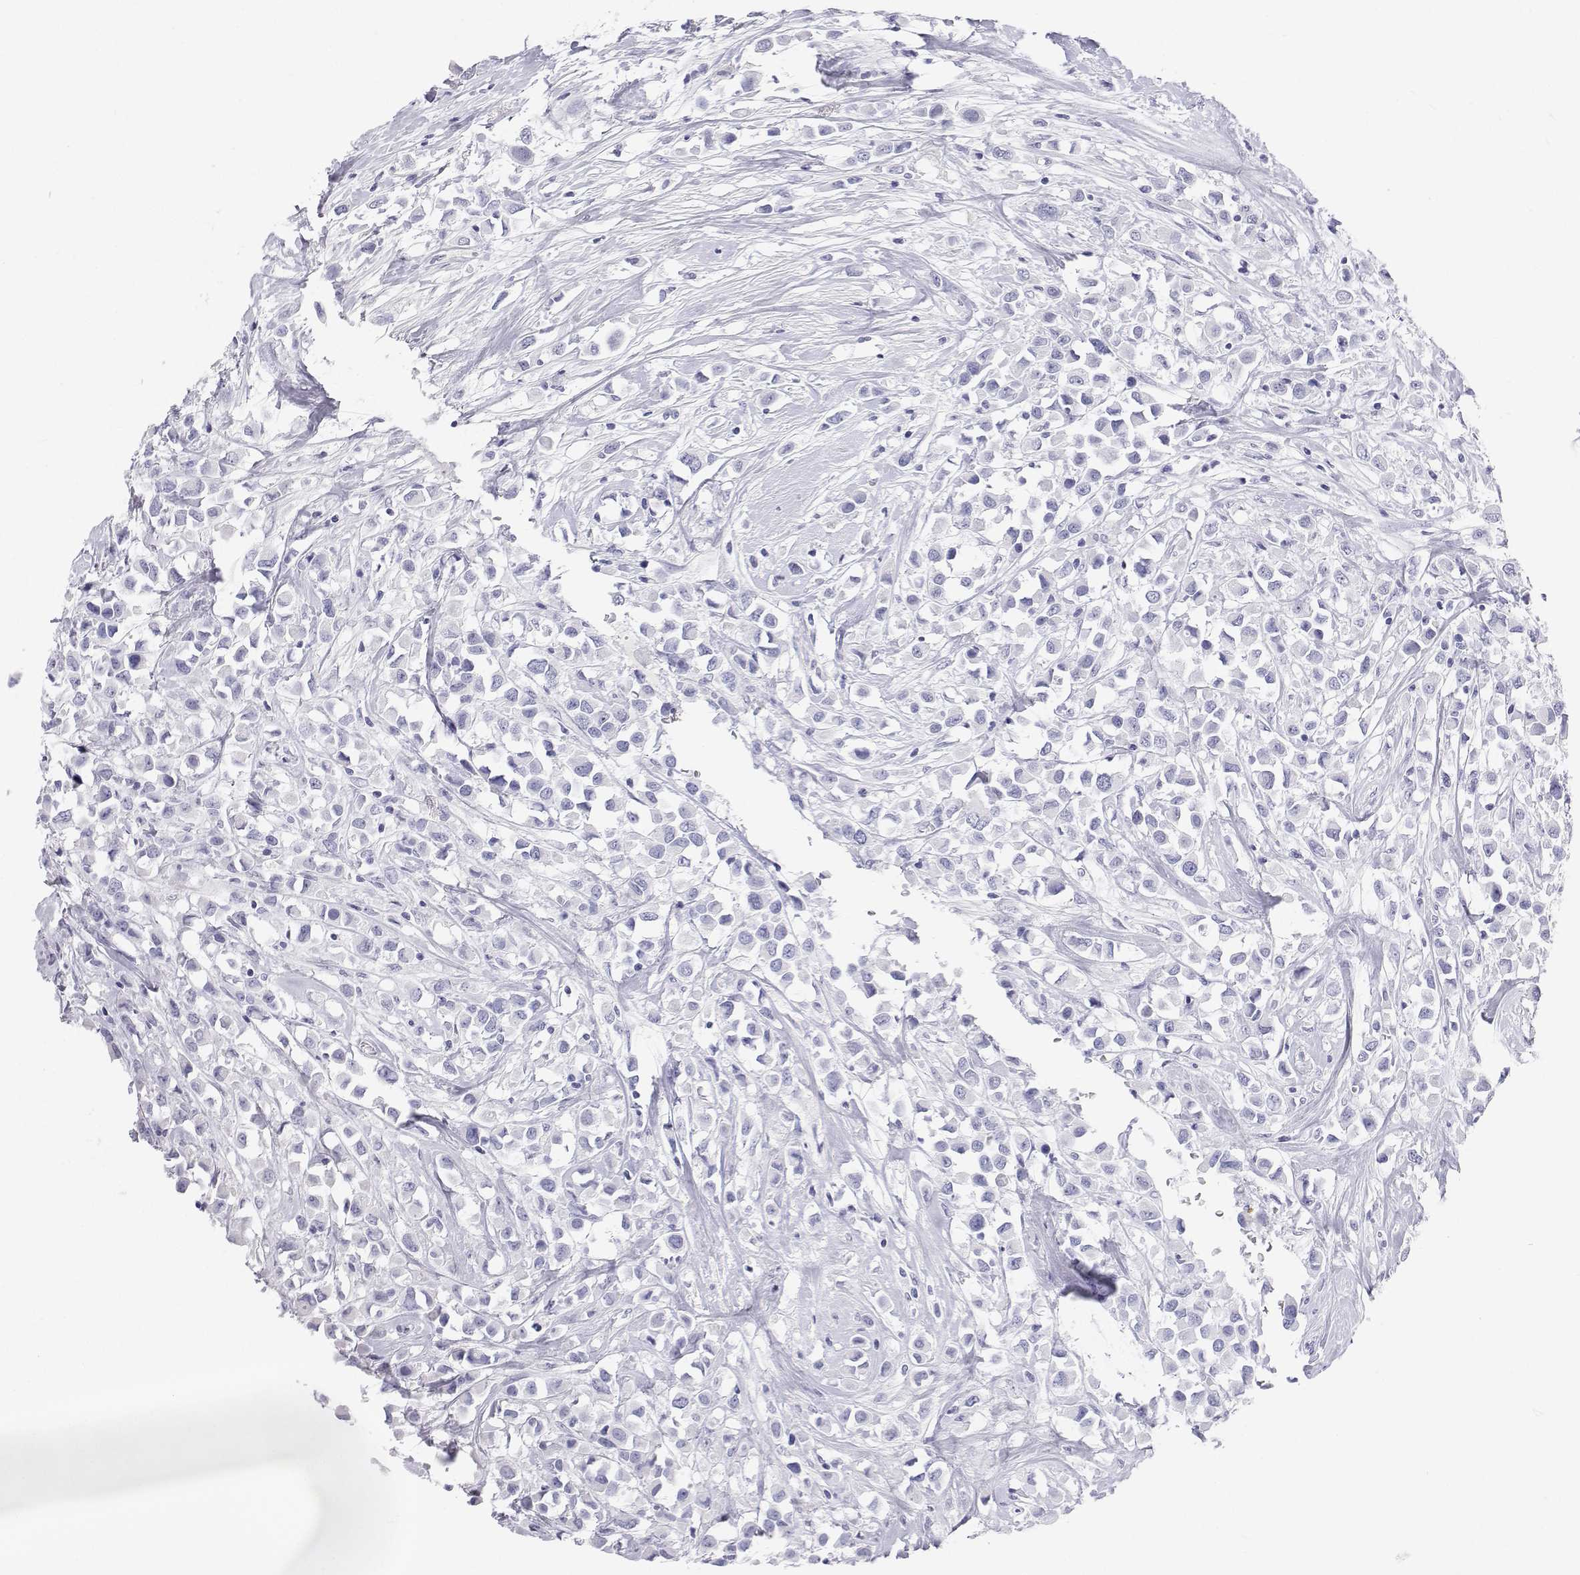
{"staining": {"intensity": "negative", "quantity": "none", "location": "none"}, "tissue": "breast cancer", "cell_type": "Tumor cells", "image_type": "cancer", "snomed": [{"axis": "morphology", "description": "Duct carcinoma"}, {"axis": "topography", "description": "Breast"}], "caption": "IHC micrograph of breast cancer stained for a protein (brown), which exhibits no staining in tumor cells.", "gene": "SFTPB", "patient": {"sex": "female", "age": 61}}